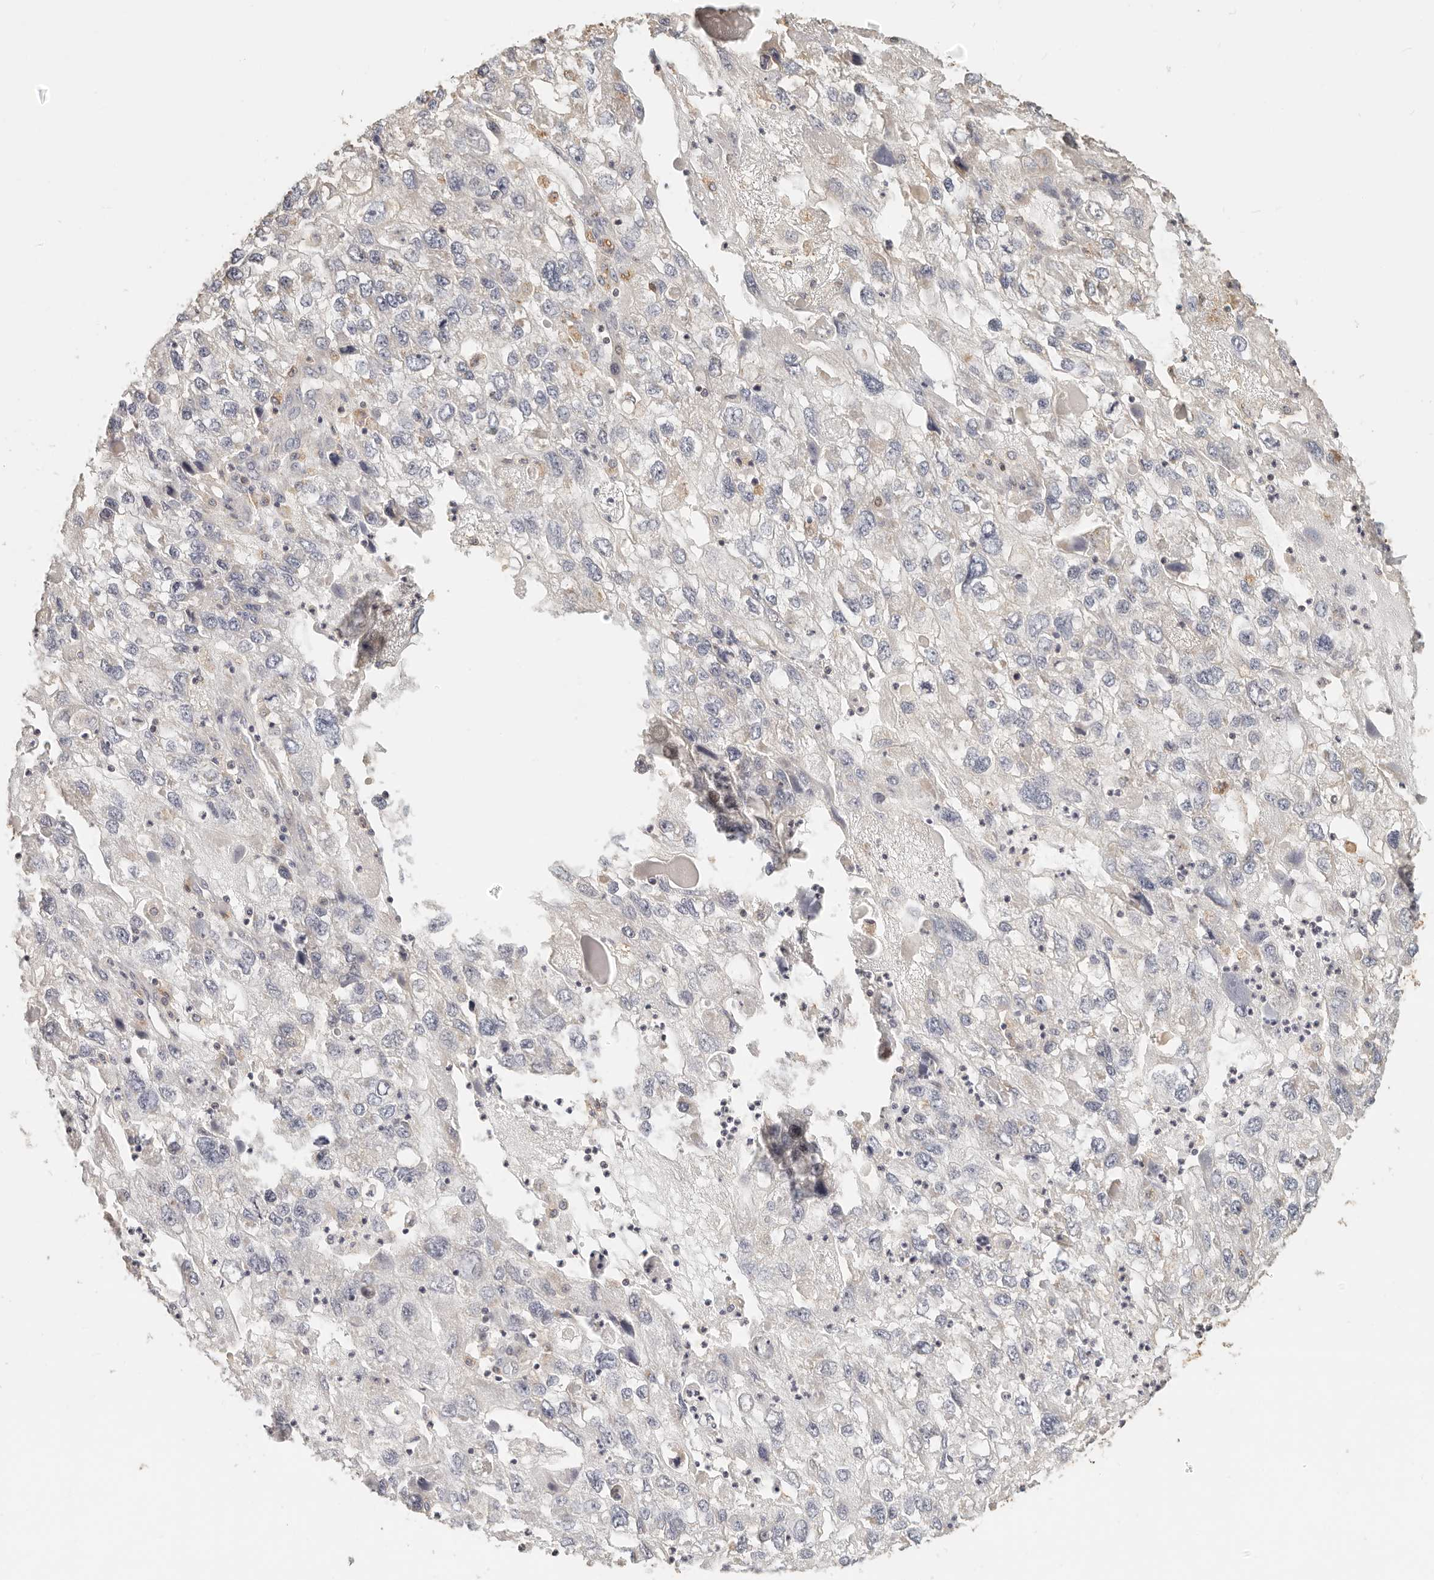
{"staining": {"intensity": "moderate", "quantity": "<25%", "location": "cytoplasmic/membranous"}, "tissue": "endometrial cancer", "cell_type": "Tumor cells", "image_type": "cancer", "snomed": [{"axis": "morphology", "description": "Adenocarcinoma, NOS"}, {"axis": "topography", "description": "Endometrium"}], "caption": "IHC (DAB) staining of human endometrial cancer reveals moderate cytoplasmic/membranous protein expression in approximately <25% of tumor cells. (DAB (3,3'-diaminobenzidine) IHC with brightfield microscopy, high magnification).", "gene": "CNMD", "patient": {"sex": "female", "age": 49}}